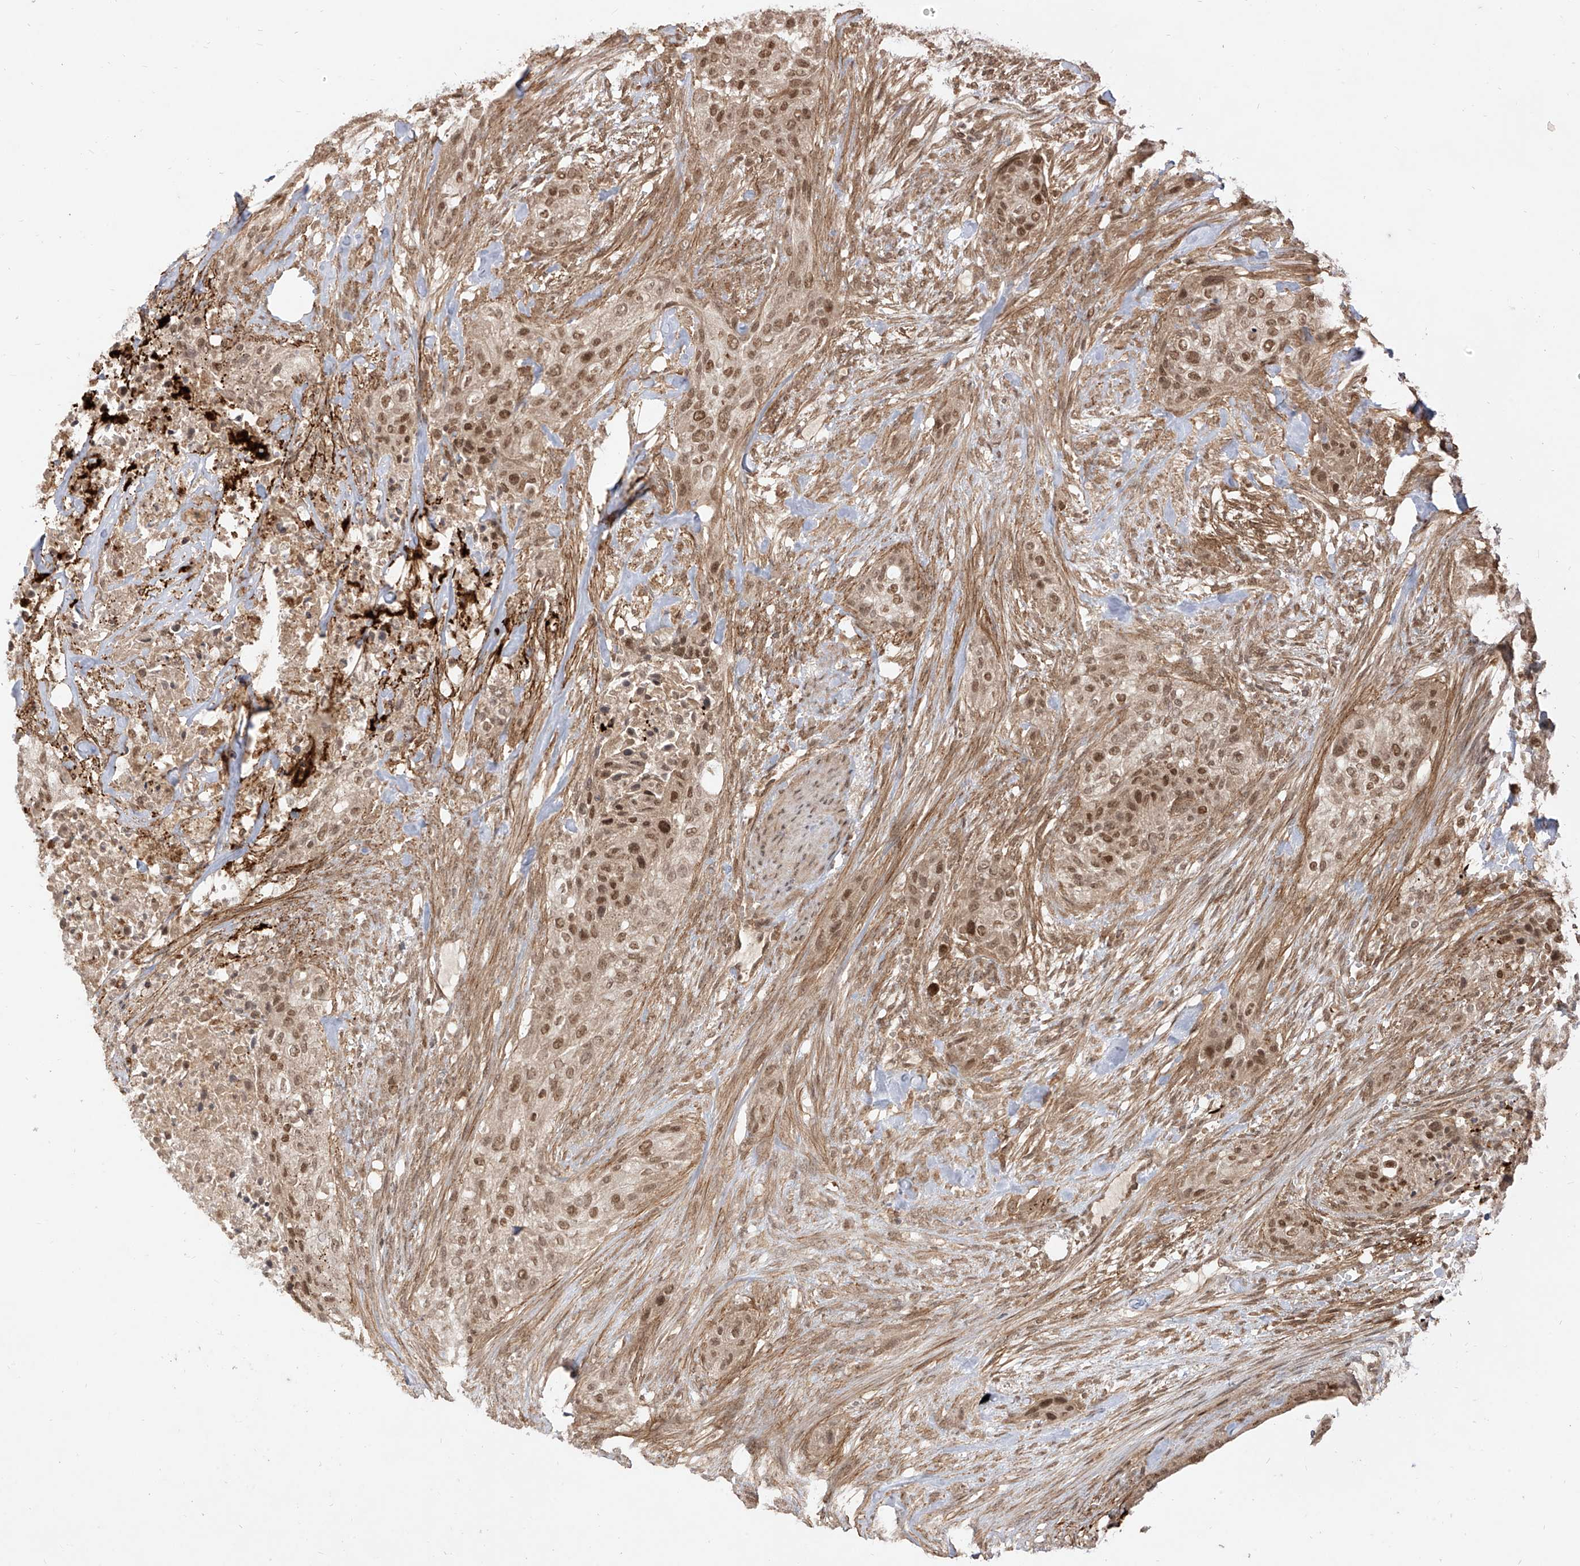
{"staining": {"intensity": "moderate", "quantity": ">75%", "location": "nuclear"}, "tissue": "urothelial cancer", "cell_type": "Tumor cells", "image_type": "cancer", "snomed": [{"axis": "morphology", "description": "Urothelial carcinoma, High grade"}, {"axis": "topography", "description": "Urinary bladder"}], "caption": "Urothelial carcinoma (high-grade) stained for a protein (brown) demonstrates moderate nuclear positive expression in about >75% of tumor cells.", "gene": "LCOR", "patient": {"sex": "male", "age": 35}}